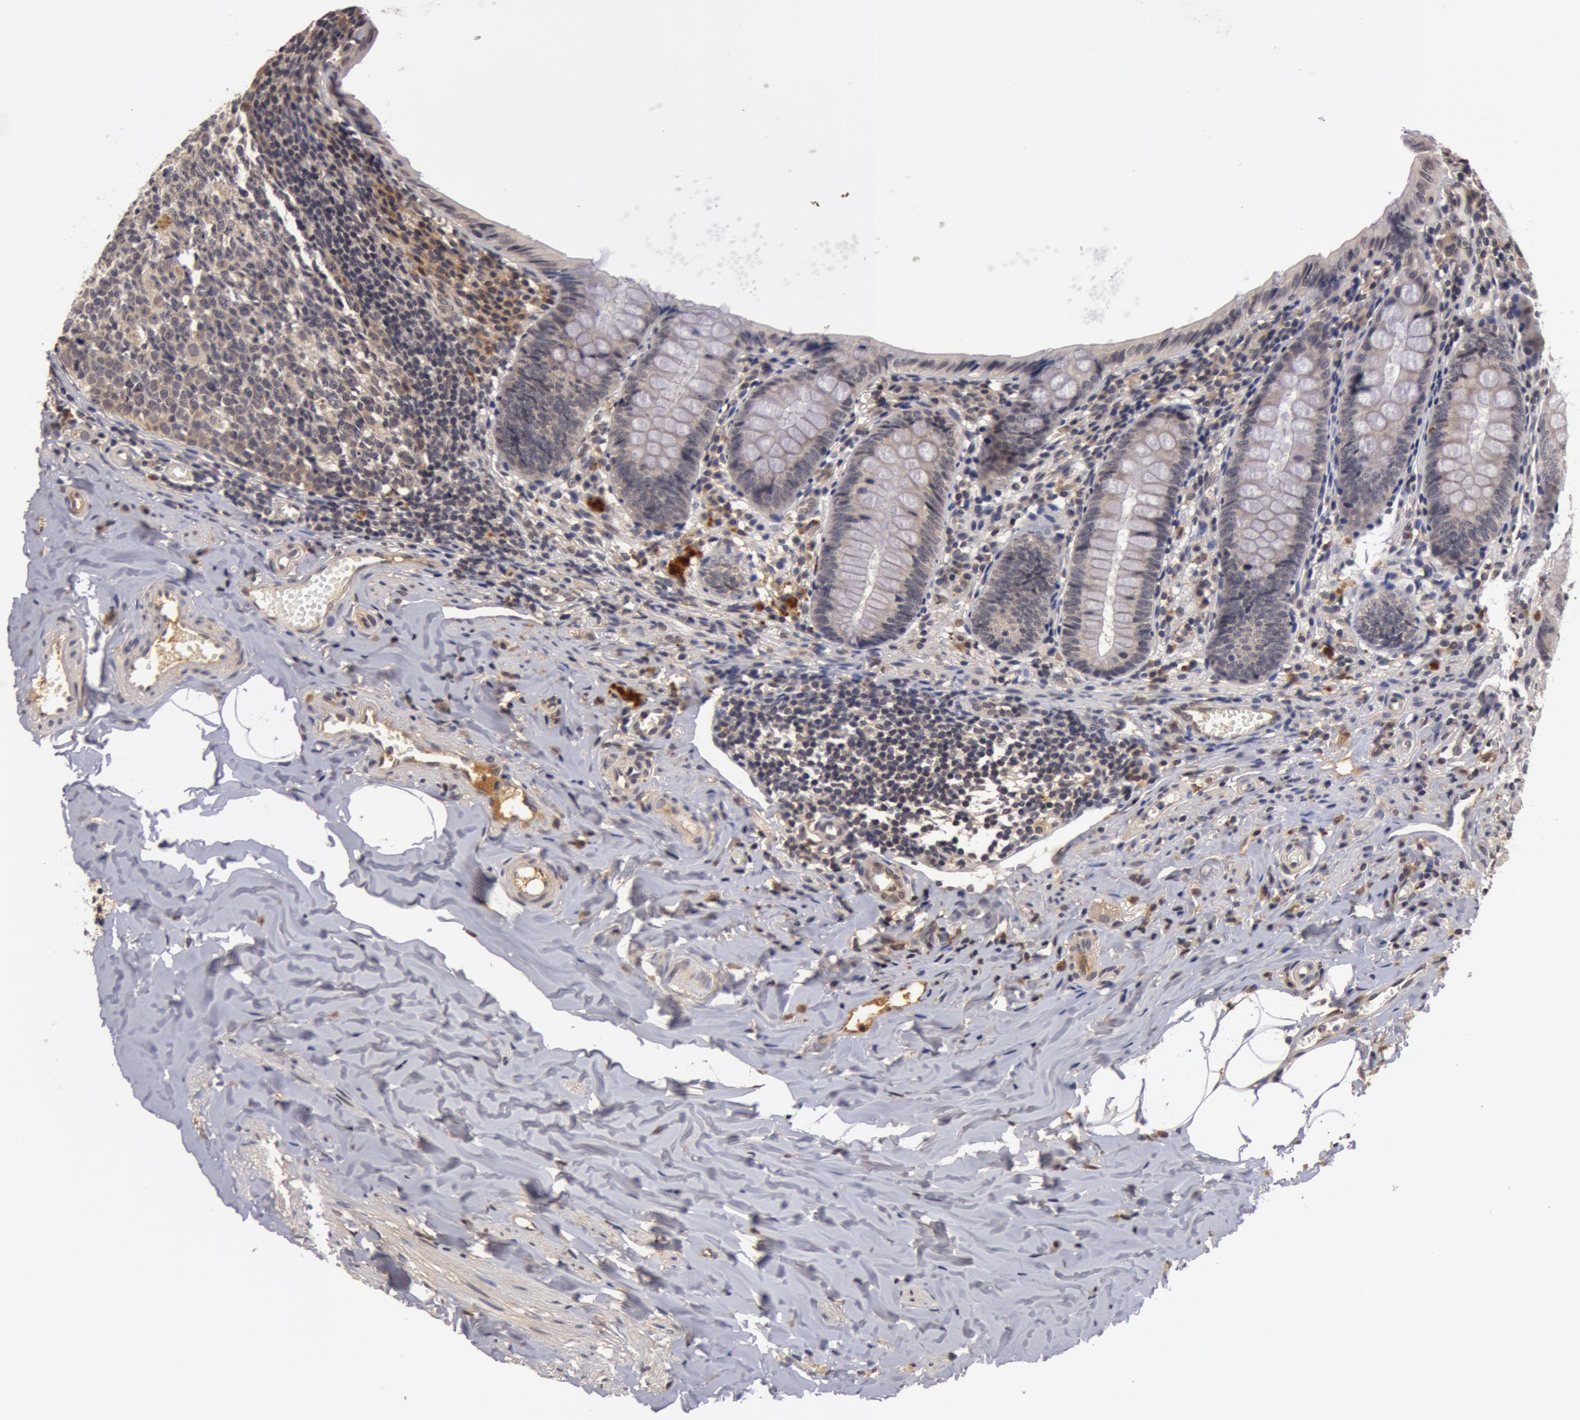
{"staining": {"intensity": "weak", "quantity": ">75%", "location": "cytoplasmic/membranous"}, "tissue": "appendix", "cell_type": "Glandular cells", "image_type": "normal", "snomed": [{"axis": "morphology", "description": "Normal tissue, NOS"}, {"axis": "topography", "description": "Appendix"}], "caption": "Immunohistochemical staining of benign appendix demonstrates low levels of weak cytoplasmic/membranous positivity in about >75% of glandular cells.", "gene": "BCHE", "patient": {"sex": "female", "age": 17}}